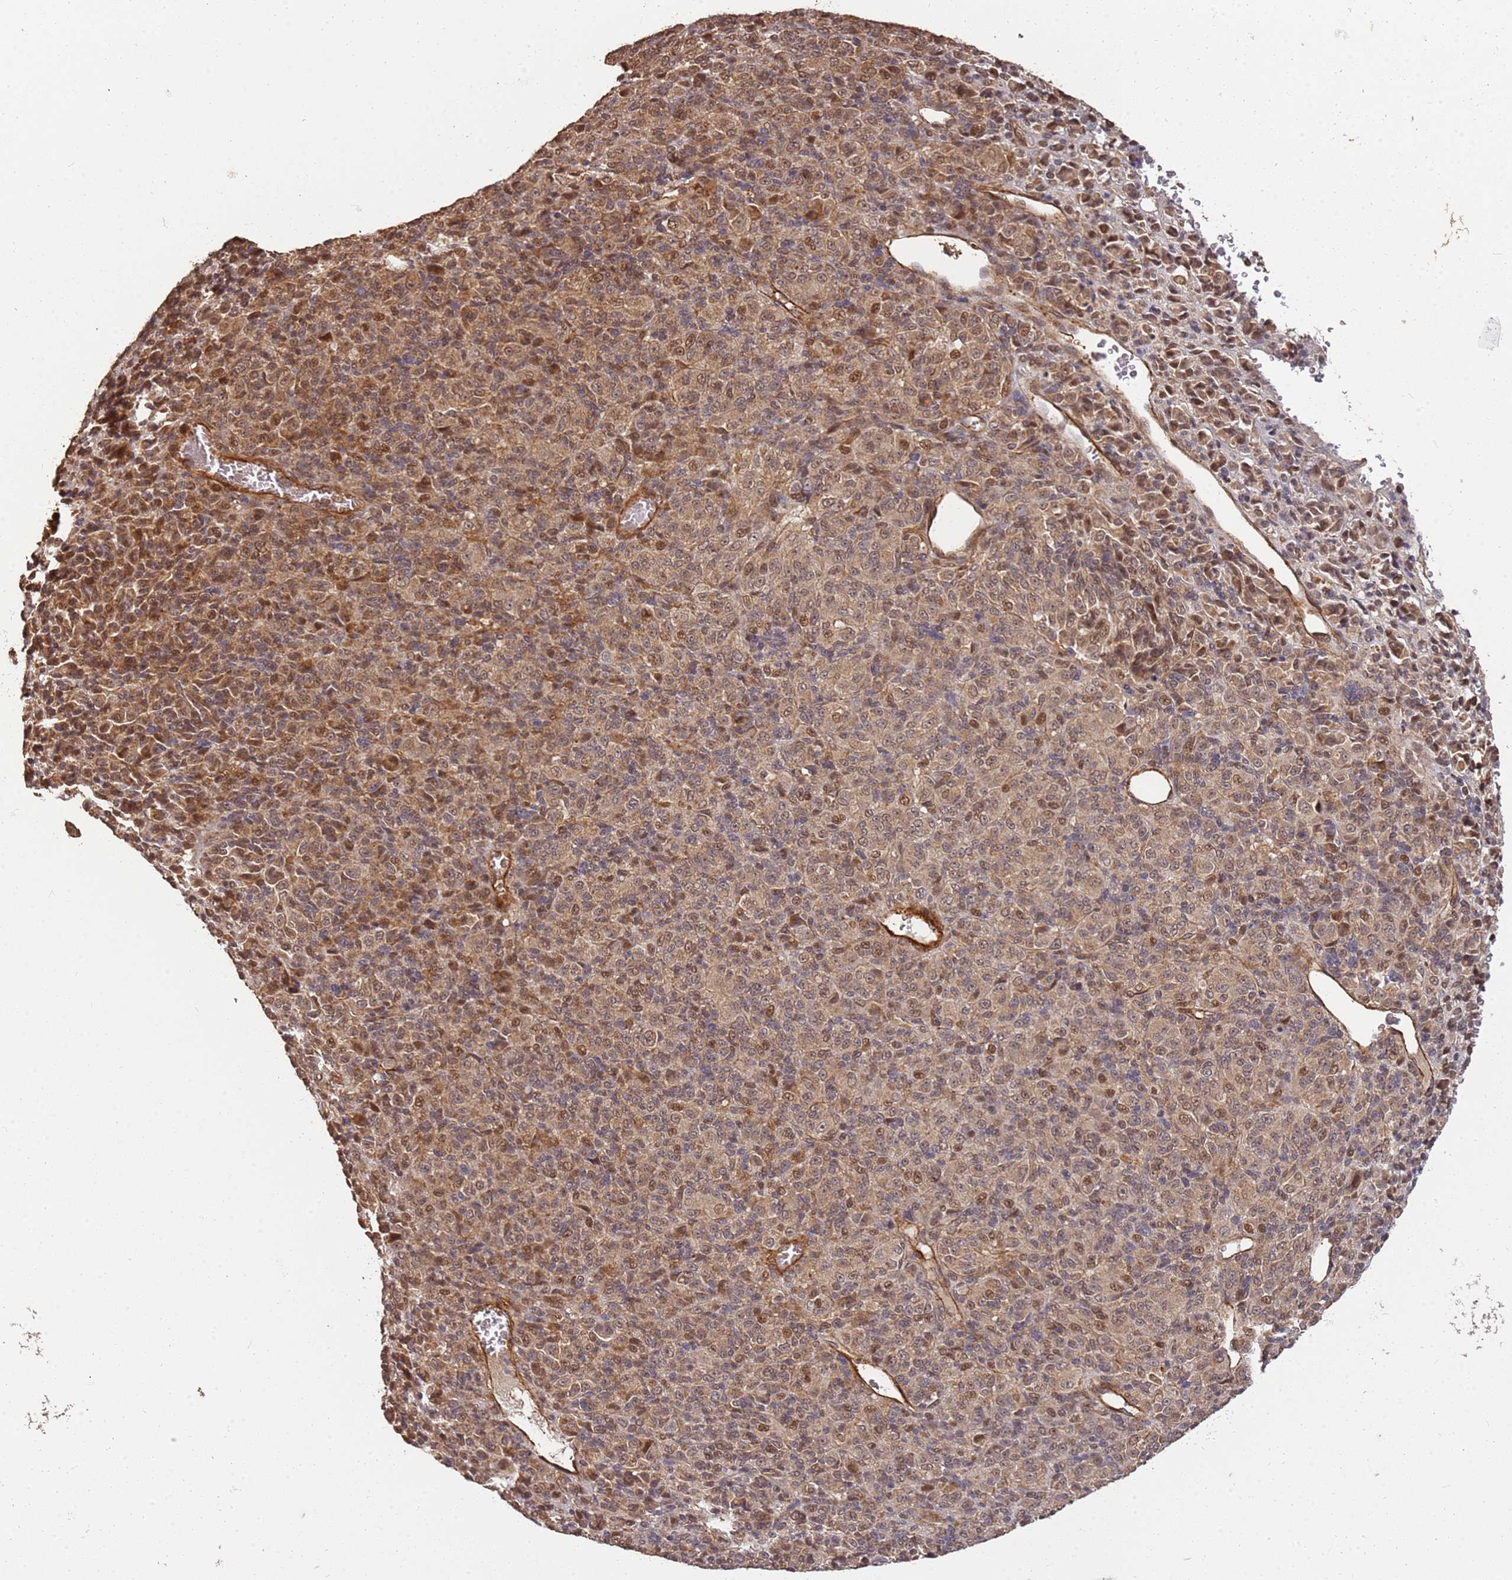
{"staining": {"intensity": "moderate", "quantity": ">75%", "location": "cytoplasmic/membranous,nuclear"}, "tissue": "melanoma", "cell_type": "Tumor cells", "image_type": "cancer", "snomed": [{"axis": "morphology", "description": "Malignant melanoma, Metastatic site"}, {"axis": "topography", "description": "Brain"}], "caption": "Immunohistochemical staining of malignant melanoma (metastatic site) exhibits medium levels of moderate cytoplasmic/membranous and nuclear expression in approximately >75% of tumor cells.", "gene": "ST18", "patient": {"sex": "female", "age": 56}}